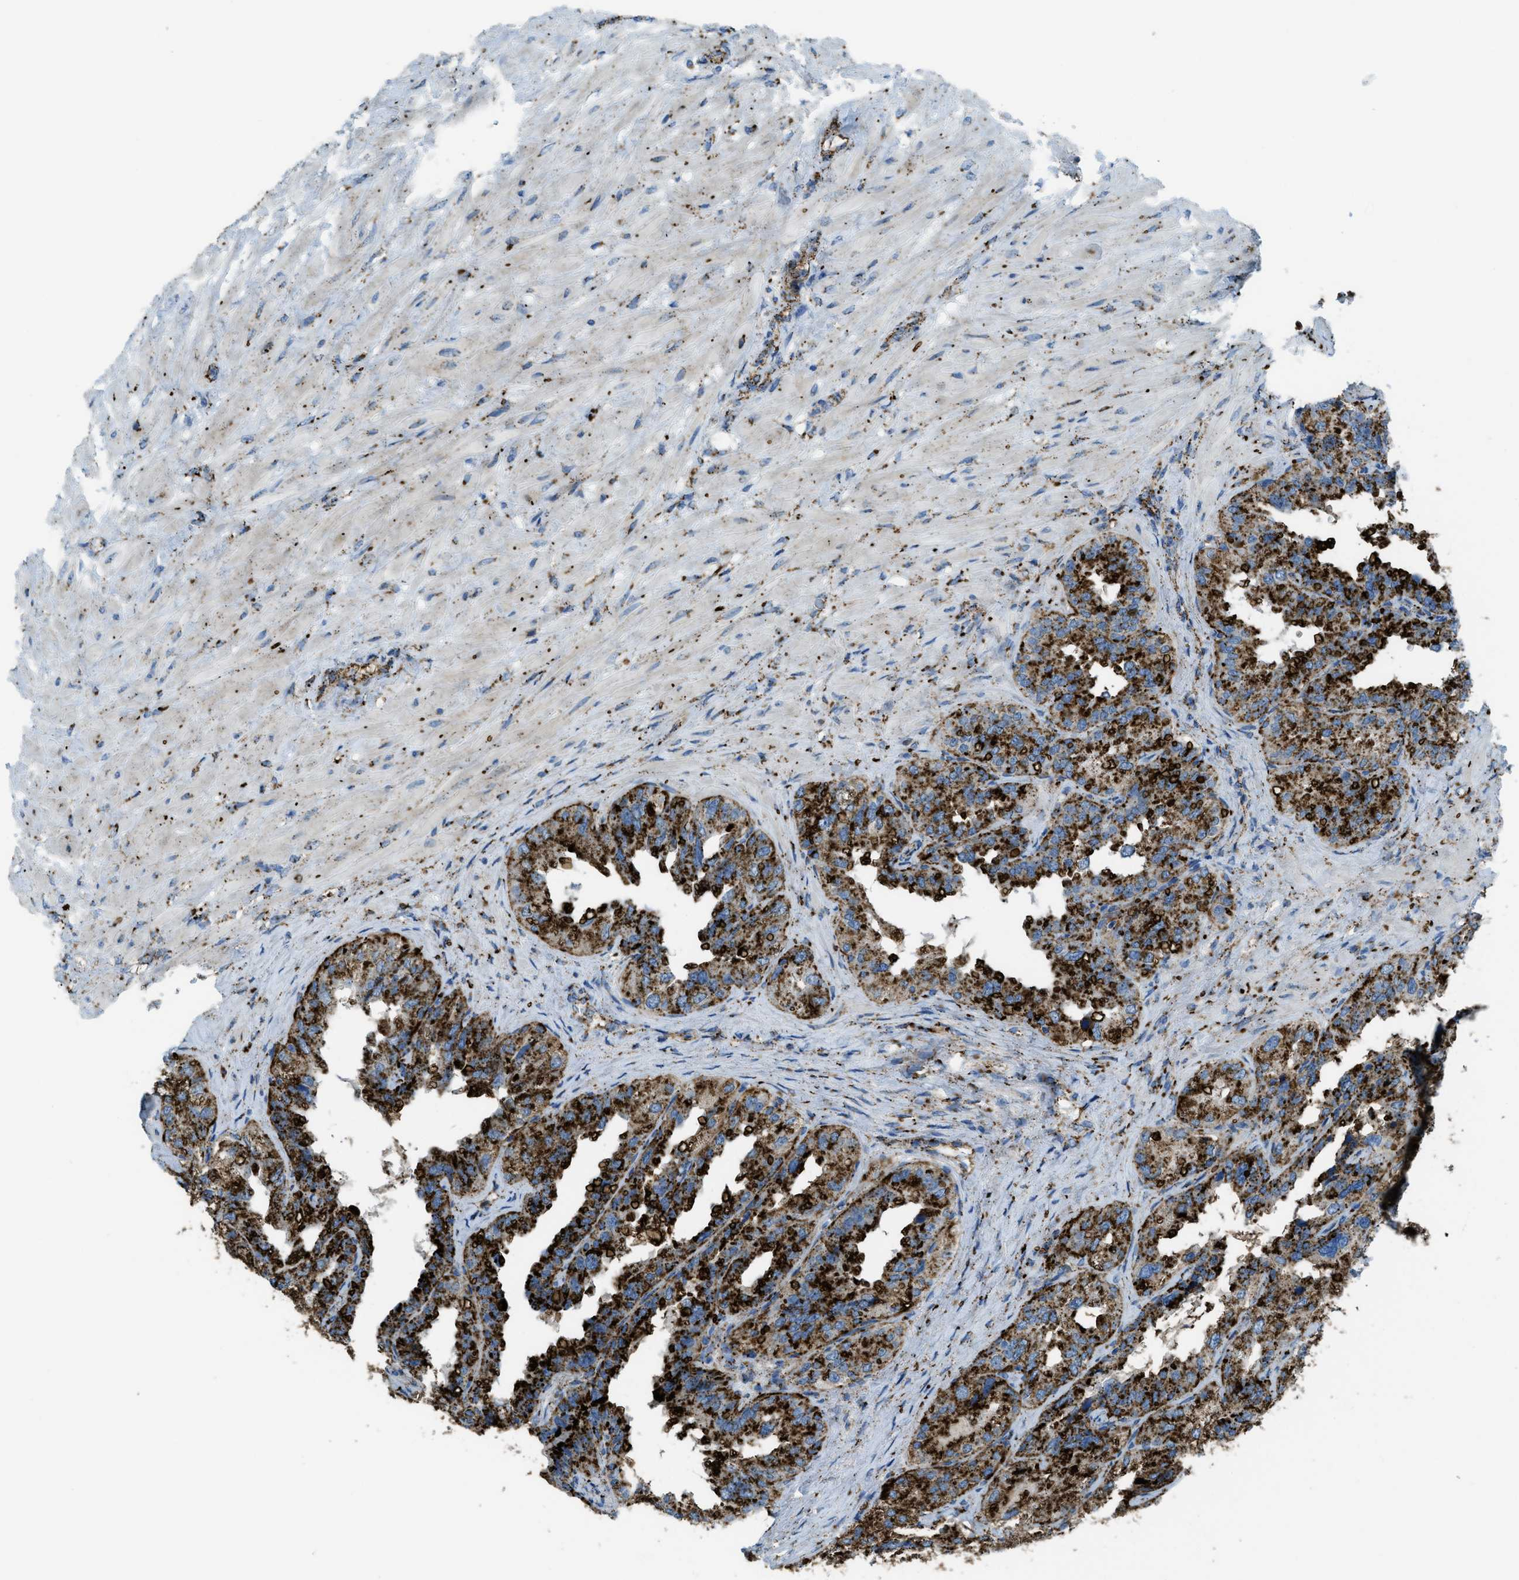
{"staining": {"intensity": "strong", "quantity": ">75%", "location": "cytoplasmic/membranous"}, "tissue": "seminal vesicle", "cell_type": "Glandular cells", "image_type": "normal", "snomed": [{"axis": "morphology", "description": "Normal tissue, NOS"}, {"axis": "topography", "description": "Seminal veicle"}], "caption": "The immunohistochemical stain highlights strong cytoplasmic/membranous staining in glandular cells of benign seminal vesicle.", "gene": "SCARB2", "patient": {"sex": "male", "age": 68}}